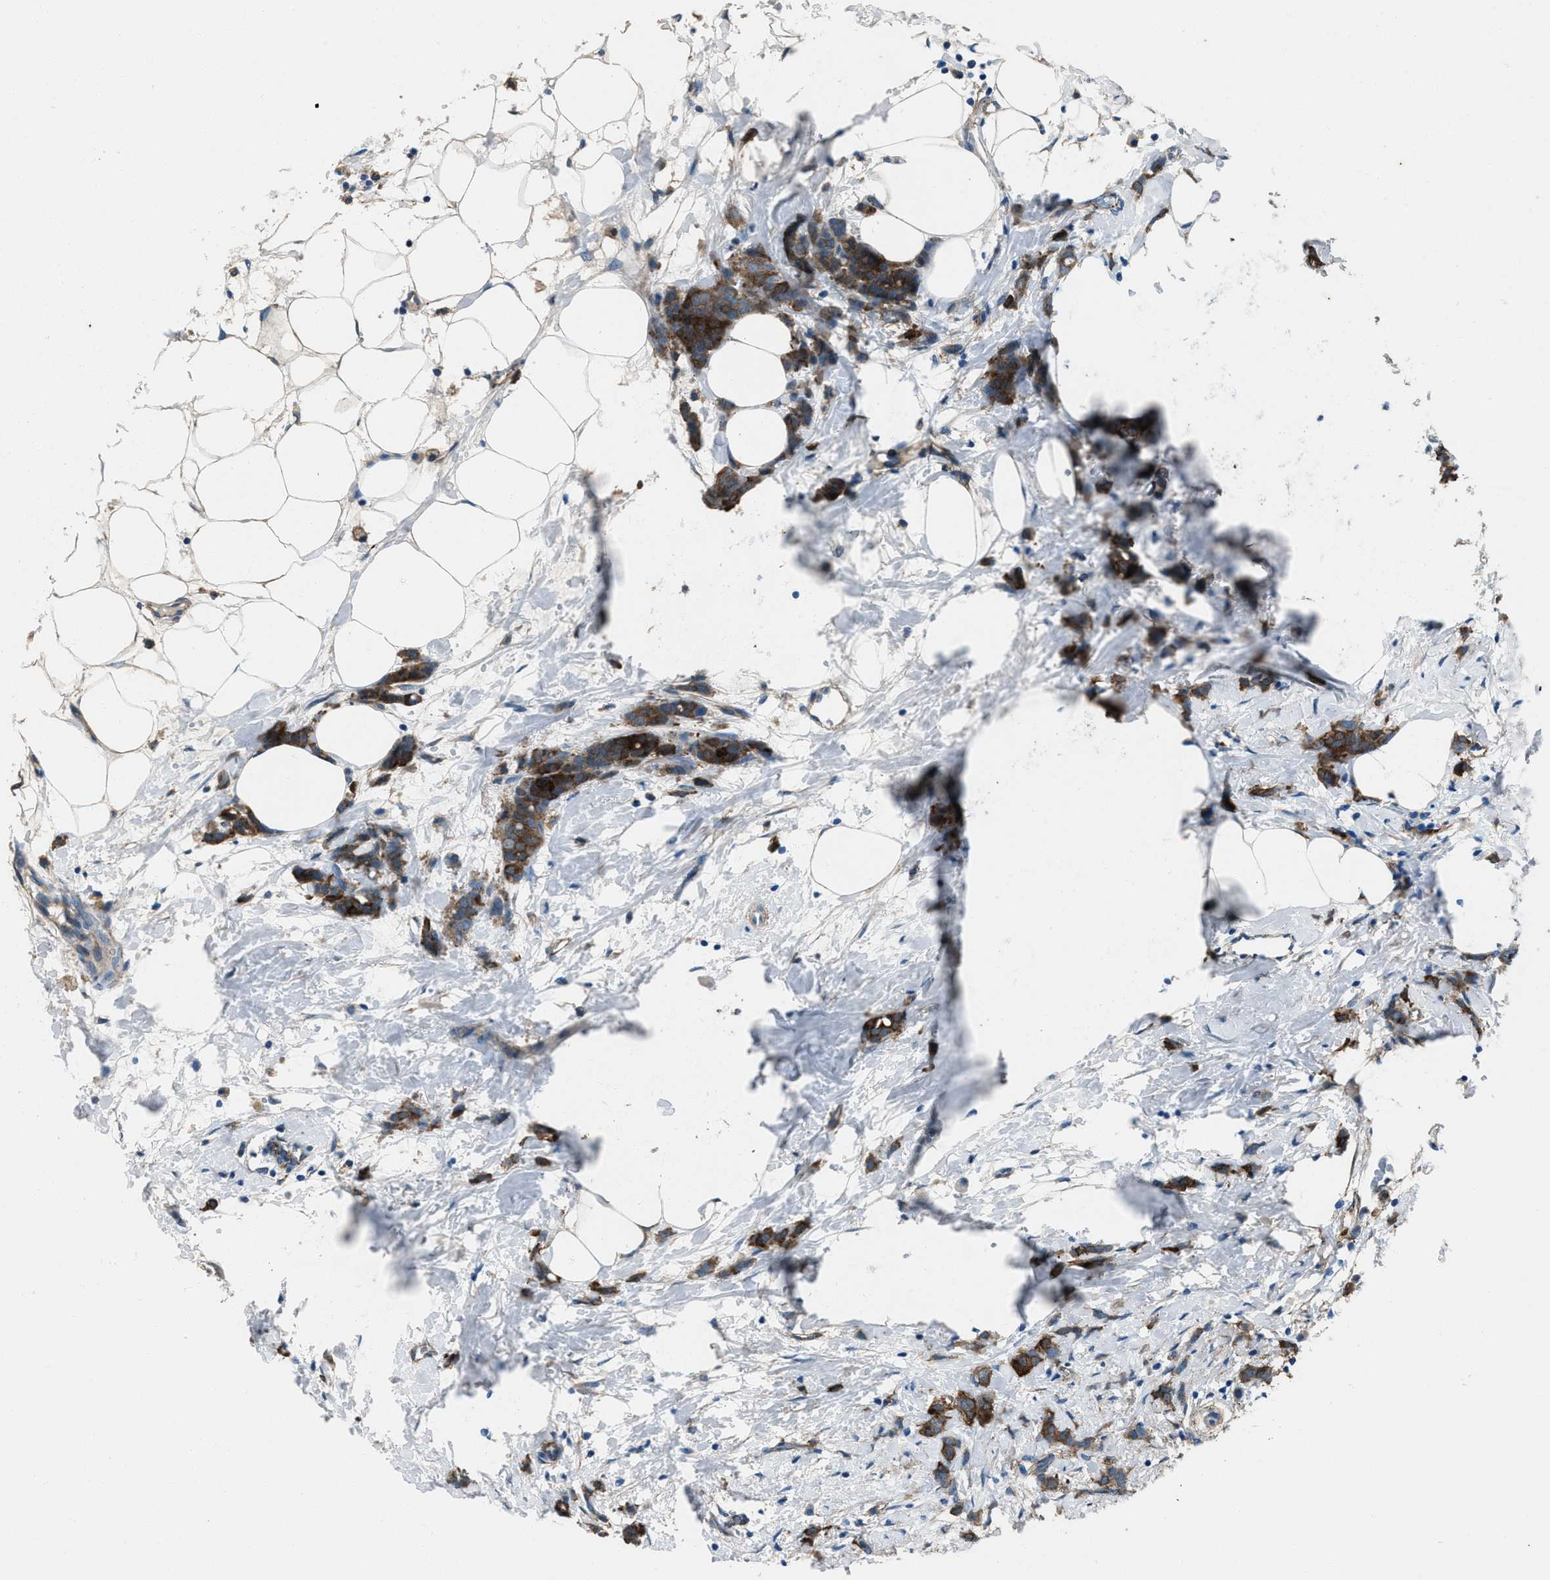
{"staining": {"intensity": "strong", "quantity": ">75%", "location": "cytoplasmic/membranous"}, "tissue": "breast cancer", "cell_type": "Tumor cells", "image_type": "cancer", "snomed": [{"axis": "morphology", "description": "Lobular carcinoma, in situ"}, {"axis": "morphology", "description": "Lobular carcinoma"}, {"axis": "topography", "description": "Breast"}], "caption": "Immunohistochemical staining of human breast cancer exhibits high levels of strong cytoplasmic/membranous positivity in approximately >75% of tumor cells.", "gene": "SVIL", "patient": {"sex": "female", "age": 41}}